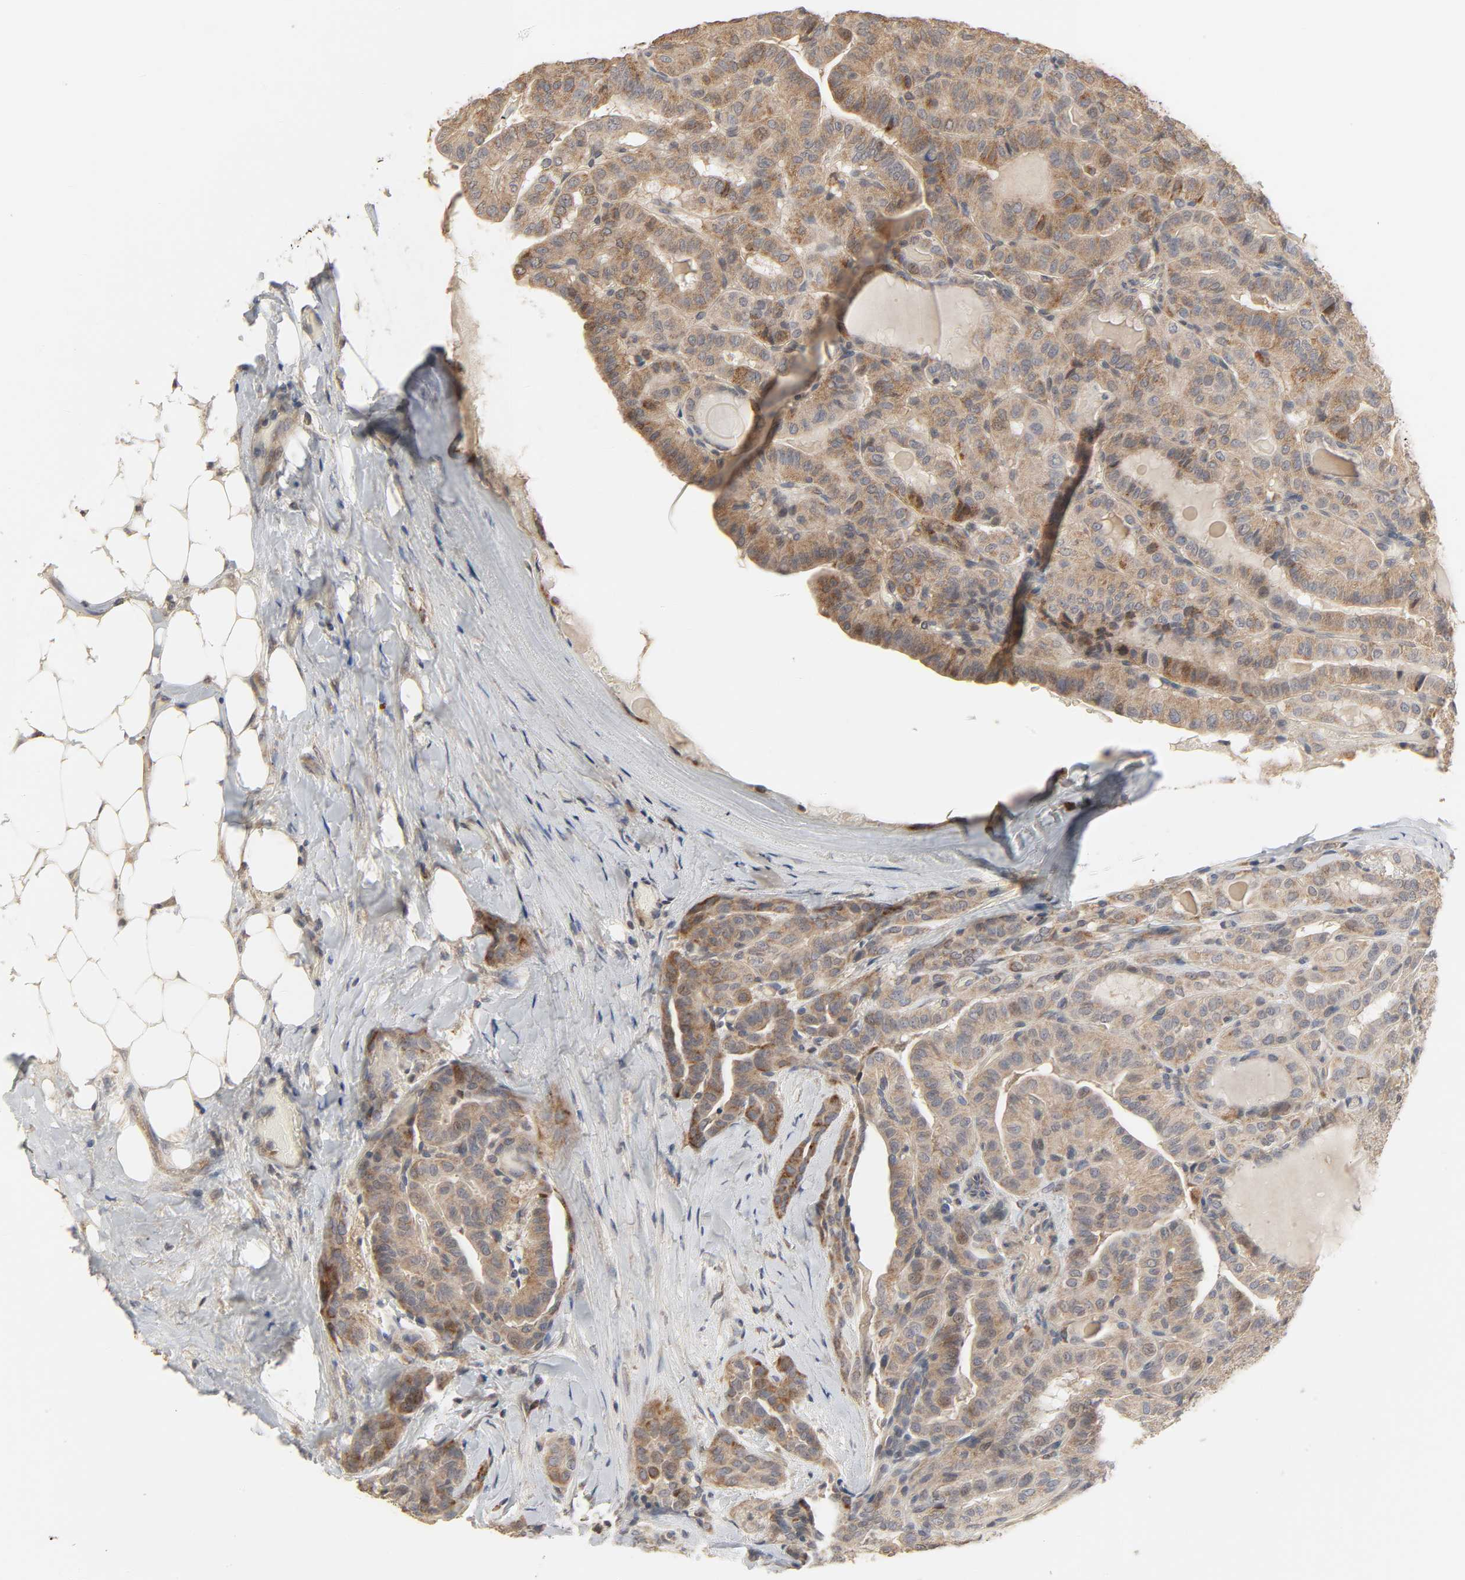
{"staining": {"intensity": "weak", "quantity": ">75%", "location": "cytoplasmic/membranous"}, "tissue": "thyroid cancer", "cell_type": "Tumor cells", "image_type": "cancer", "snomed": [{"axis": "morphology", "description": "Papillary adenocarcinoma, NOS"}, {"axis": "topography", "description": "Thyroid gland"}], "caption": "Immunohistochemistry (IHC) (DAB (3,3'-diaminobenzidine)) staining of human thyroid cancer (papillary adenocarcinoma) shows weak cytoplasmic/membranous protein expression in approximately >75% of tumor cells.", "gene": "CLEC4E", "patient": {"sex": "male", "age": 77}}